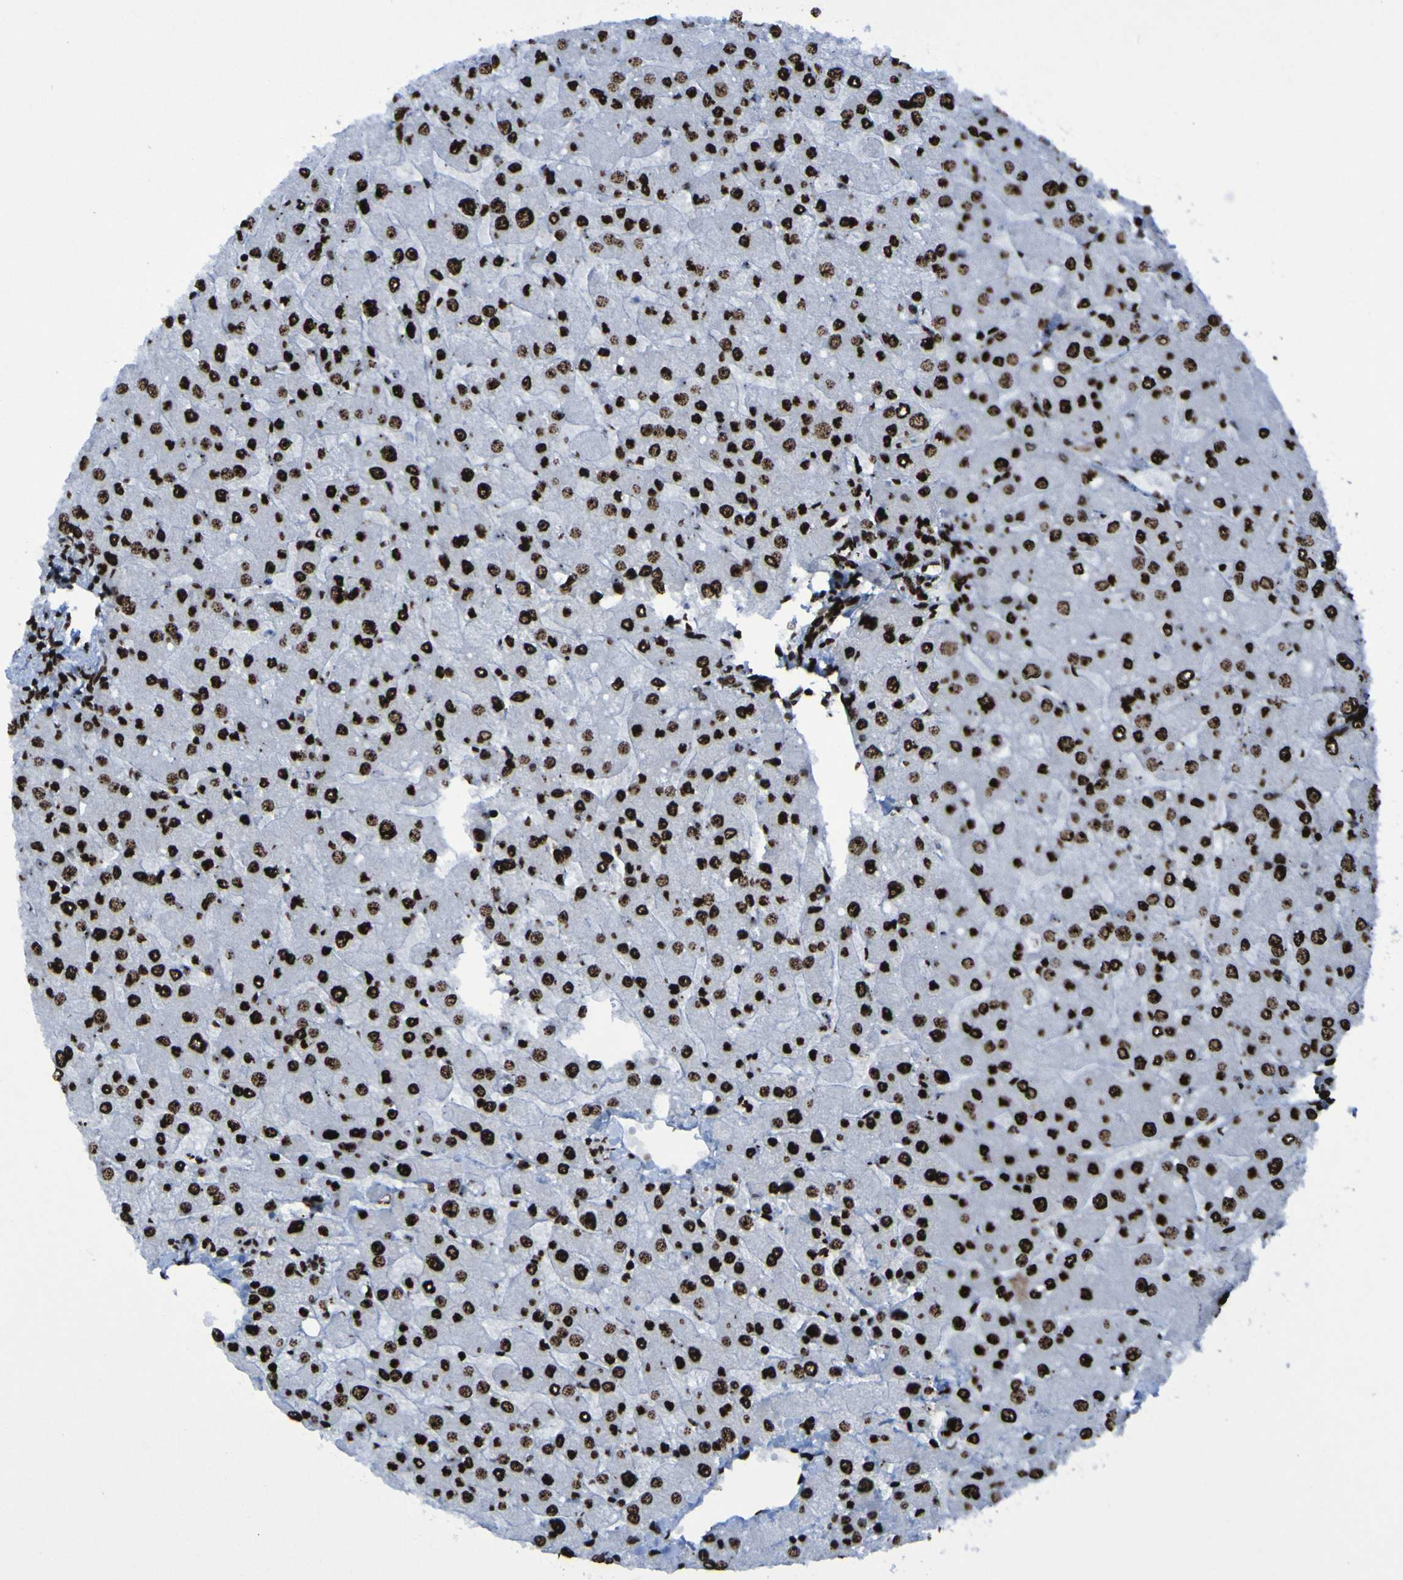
{"staining": {"intensity": "strong", "quantity": ">75%", "location": "nuclear"}, "tissue": "liver", "cell_type": "Cholangiocytes", "image_type": "normal", "snomed": [{"axis": "morphology", "description": "Normal tissue, NOS"}, {"axis": "topography", "description": "Liver"}], "caption": "The immunohistochemical stain highlights strong nuclear expression in cholangiocytes of unremarkable liver. (brown staining indicates protein expression, while blue staining denotes nuclei).", "gene": "NPM1", "patient": {"sex": "male", "age": 55}}